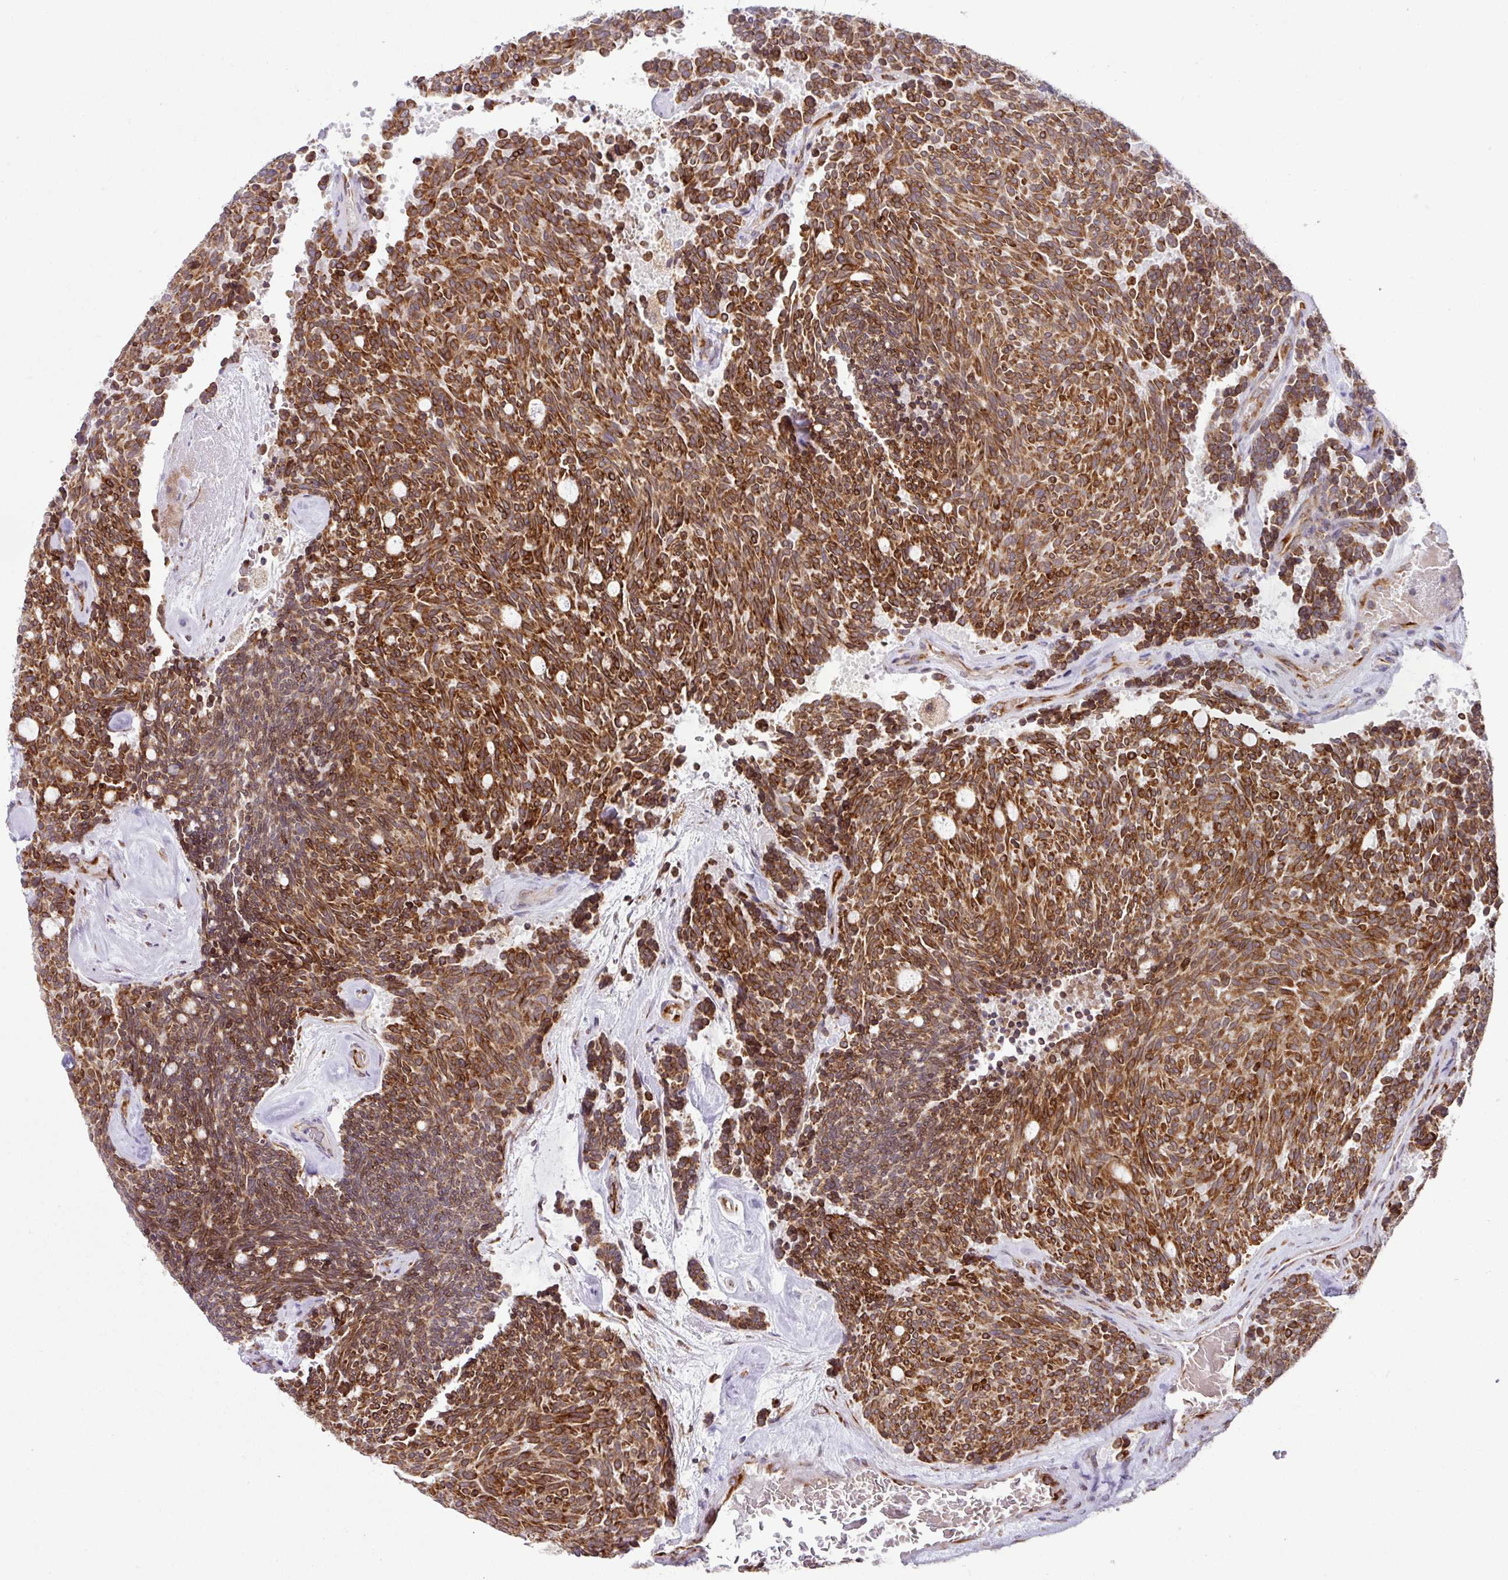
{"staining": {"intensity": "strong", "quantity": ">75%", "location": "cytoplasmic/membranous"}, "tissue": "carcinoid", "cell_type": "Tumor cells", "image_type": "cancer", "snomed": [{"axis": "morphology", "description": "Carcinoid, malignant, NOS"}, {"axis": "topography", "description": "Pancreas"}], "caption": "Malignant carcinoid was stained to show a protein in brown. There is high levels of strong cytoplasmic/membranous positivity in about >75% of tumor cells.", "gene": "SLC39A7", "patient": {"sex": "female", "age": 54}}